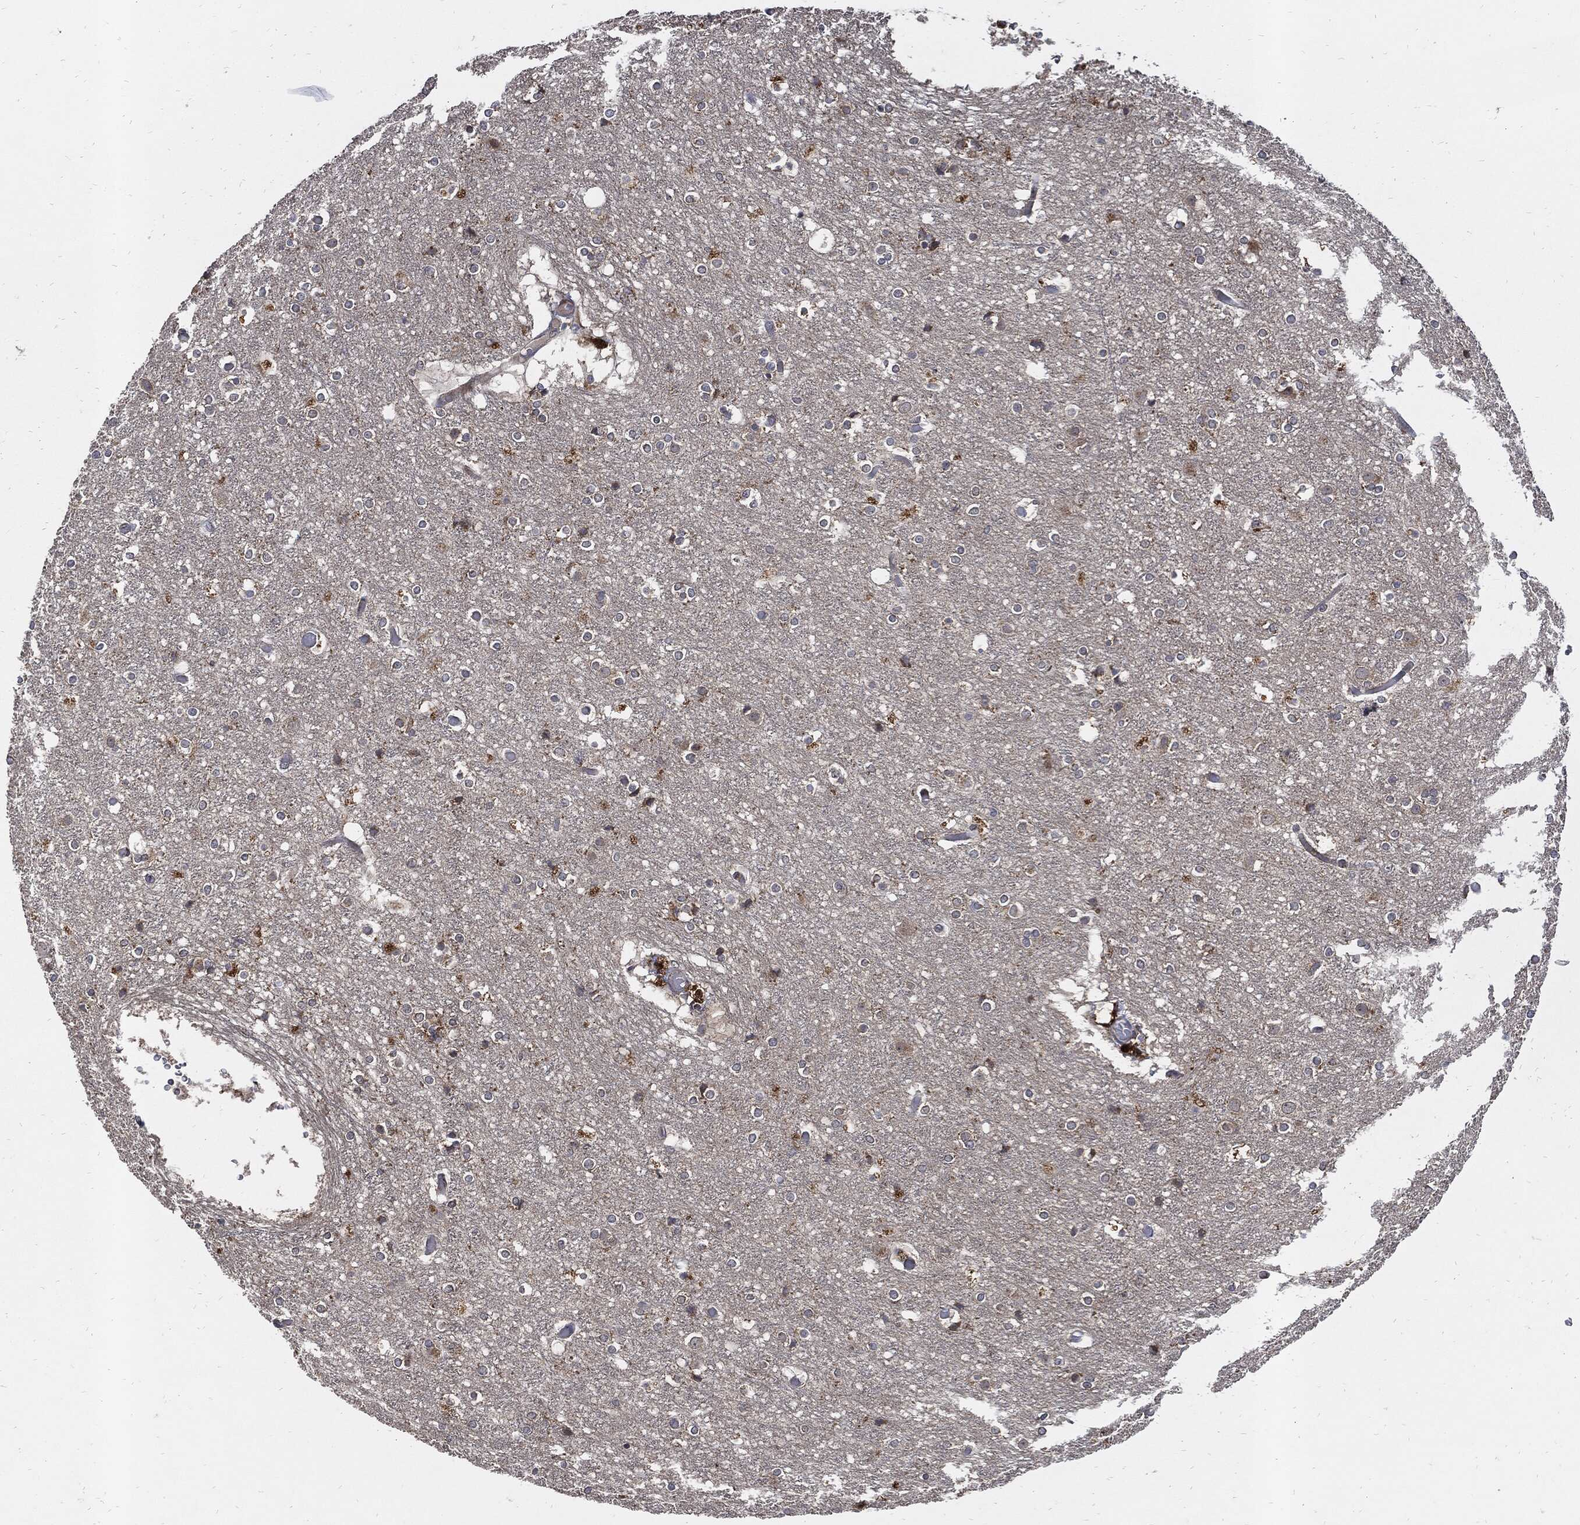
{"staining": {"intensity": "negative", "quantity": "none", "location": "none"}, "tissue": "cerebral cortex", "cell_type": "Endothelial cells", "image_type": "normal", "snomed": [{"axis": "morphology", "description": "Normal tissue, NOS"}, {"axis": "topography", "description": "Cerebral cortex"}], "caption": "Immunohistochemistry image of benign cerebral cortex stained for a protein (brown), which exhibits no staining in endothelial cells.", "gene": "SLC31A2", "patient": {"sex": "female", "age": 52}}